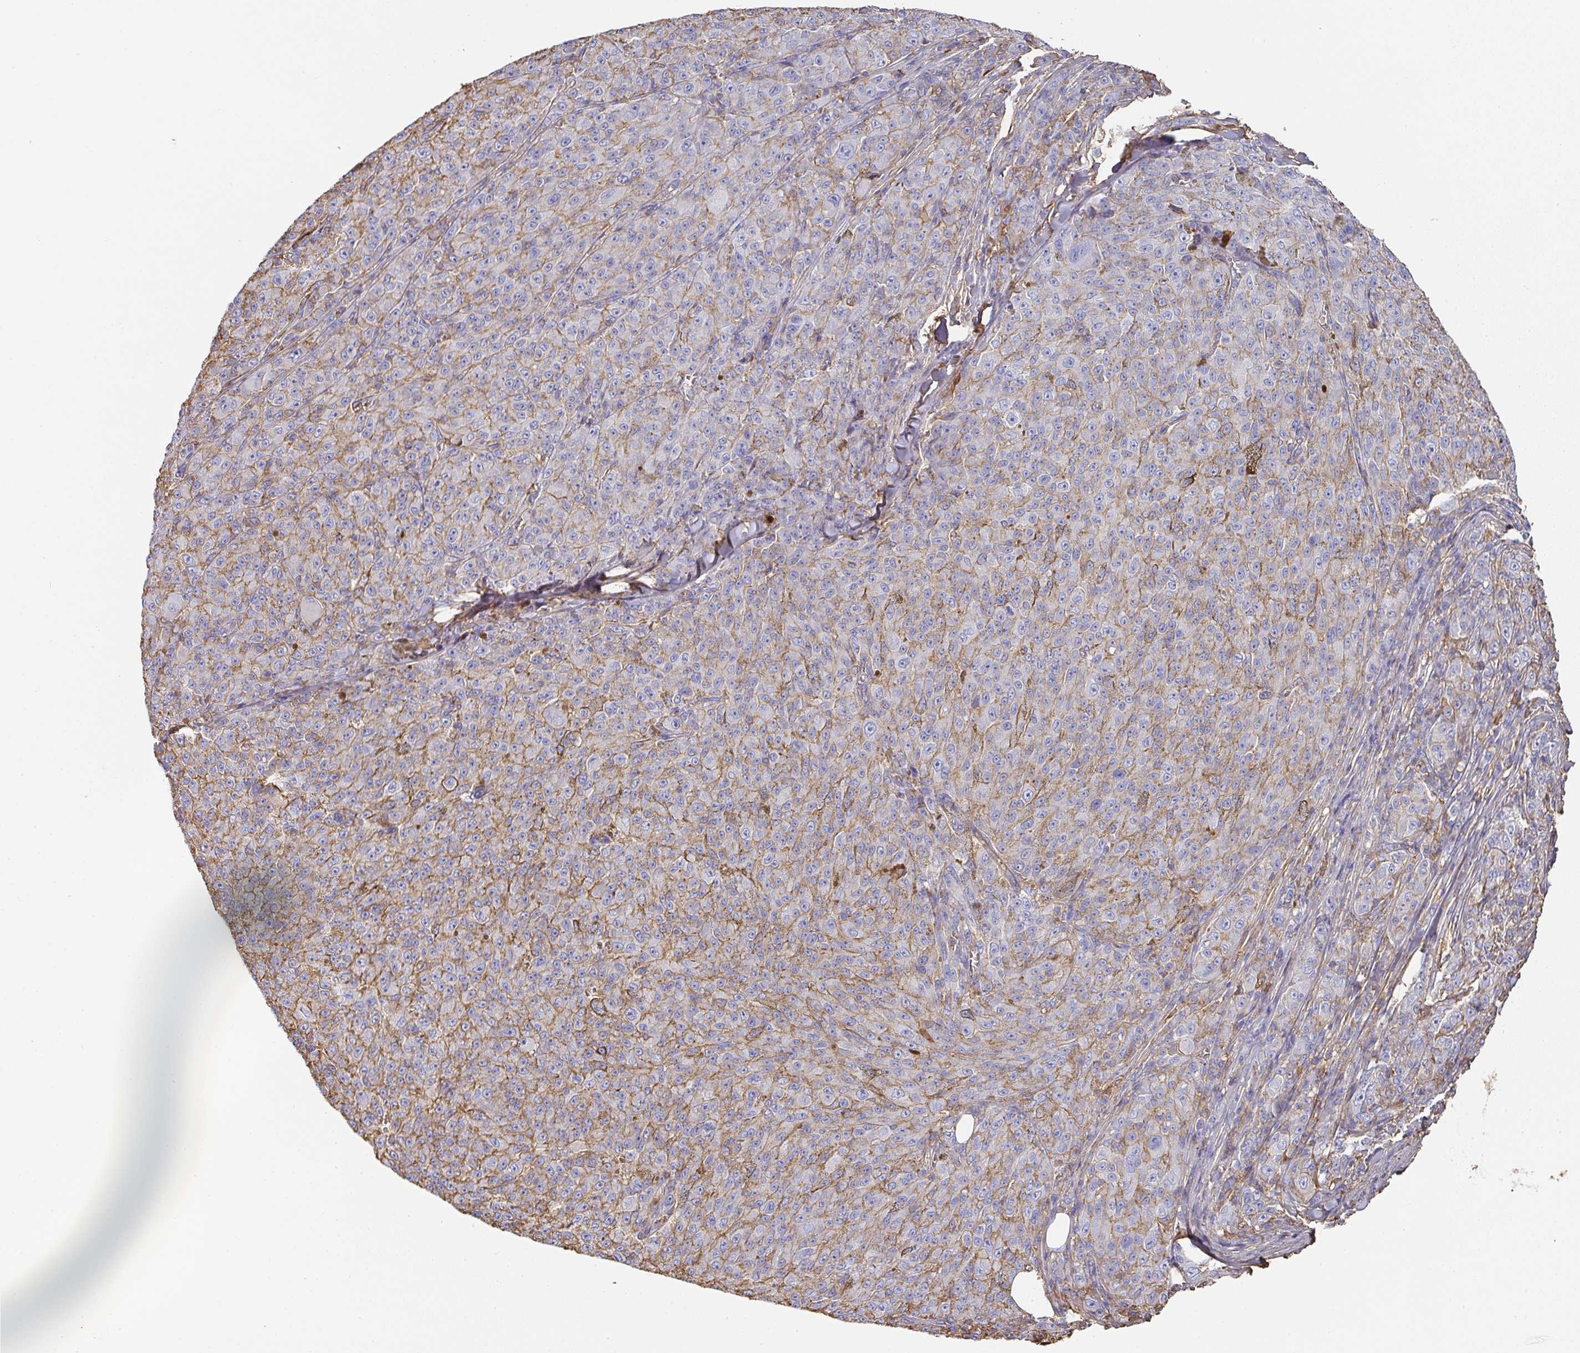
{"staining": {"intensity": "moderate", "quantity": "<25%", "location": "cytoplasmic/membranous"}, "tissue": "melanoma", "cell_type": "Tumor cells", "image_type": "cancer", "snomed": [{"axis": "morphology", "description": "Malignant melanoma, NOS"}, {"axis": "topography", "description": "Skin"}], "caption": "Melanoma stained with immunohistochemistry (IHC) exhibits moderate cytoplasmic/membranous positivity in approximately <25% of tumor cells. (DAB (3,3'-diaminobenzidine) IHC with brightfield microscopy, high magnification).", "gene": "ALB", "patient": {"sex": "female", "age": 52}}